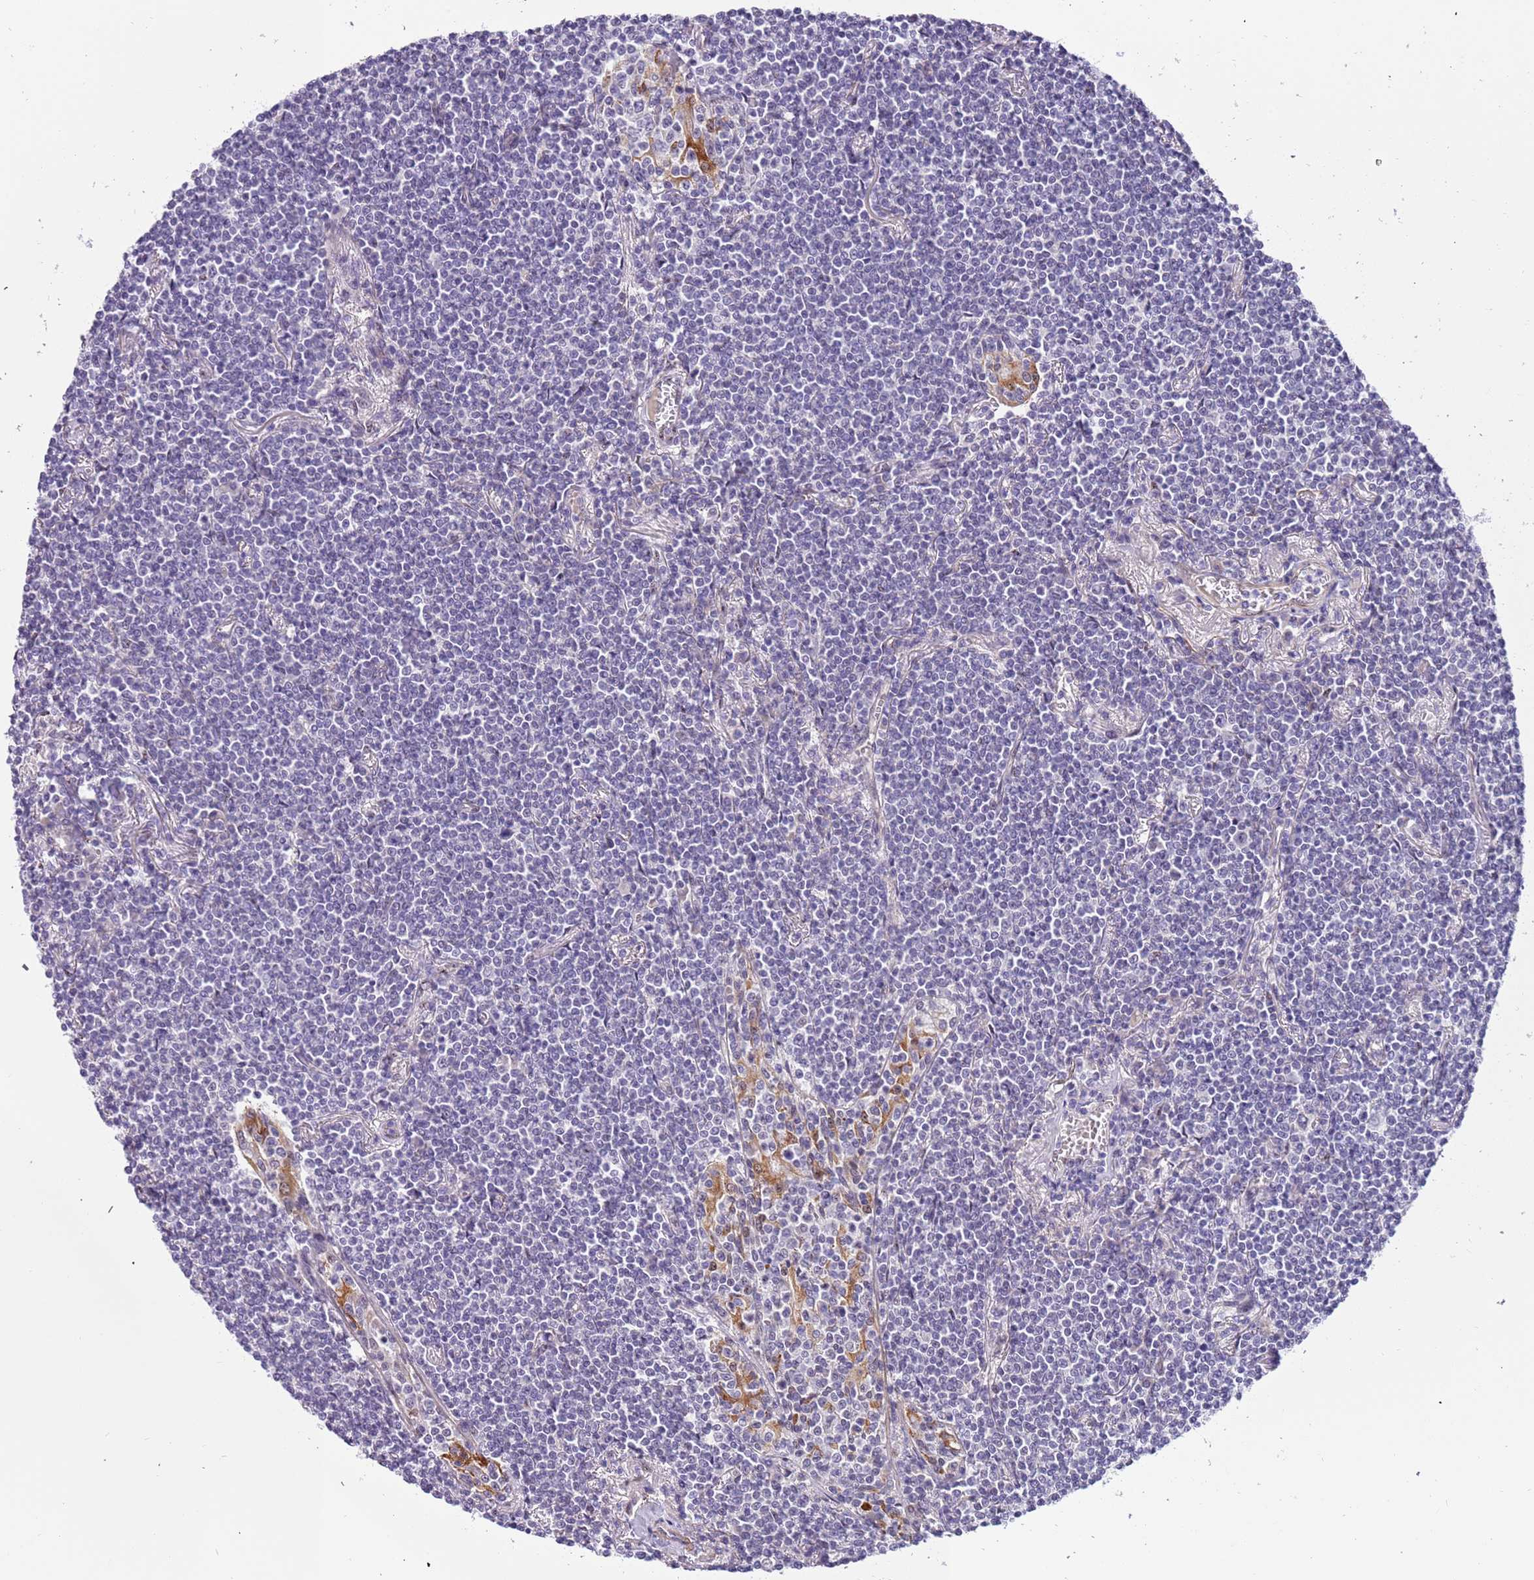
{"staining": {"intensity": "negative", "quantity": "none", "location": "none"}, "tissue": "lymphoma", "cell_type": "Tumor cells", "image_type": "cancer", "snomed": [{"axis": "morphology", "description": "Malignant lymphoma, non-Hodgkin's type, Low grade"}, {"axis": "topography", "description": "Lung"}], "caption": "Tumor cells show no significant positivity in low-grade malignant lymphoma, non-Hodgkin's type.", "gene": "PLEKHH1", "patient": {"sex": "female", "age": 71}}